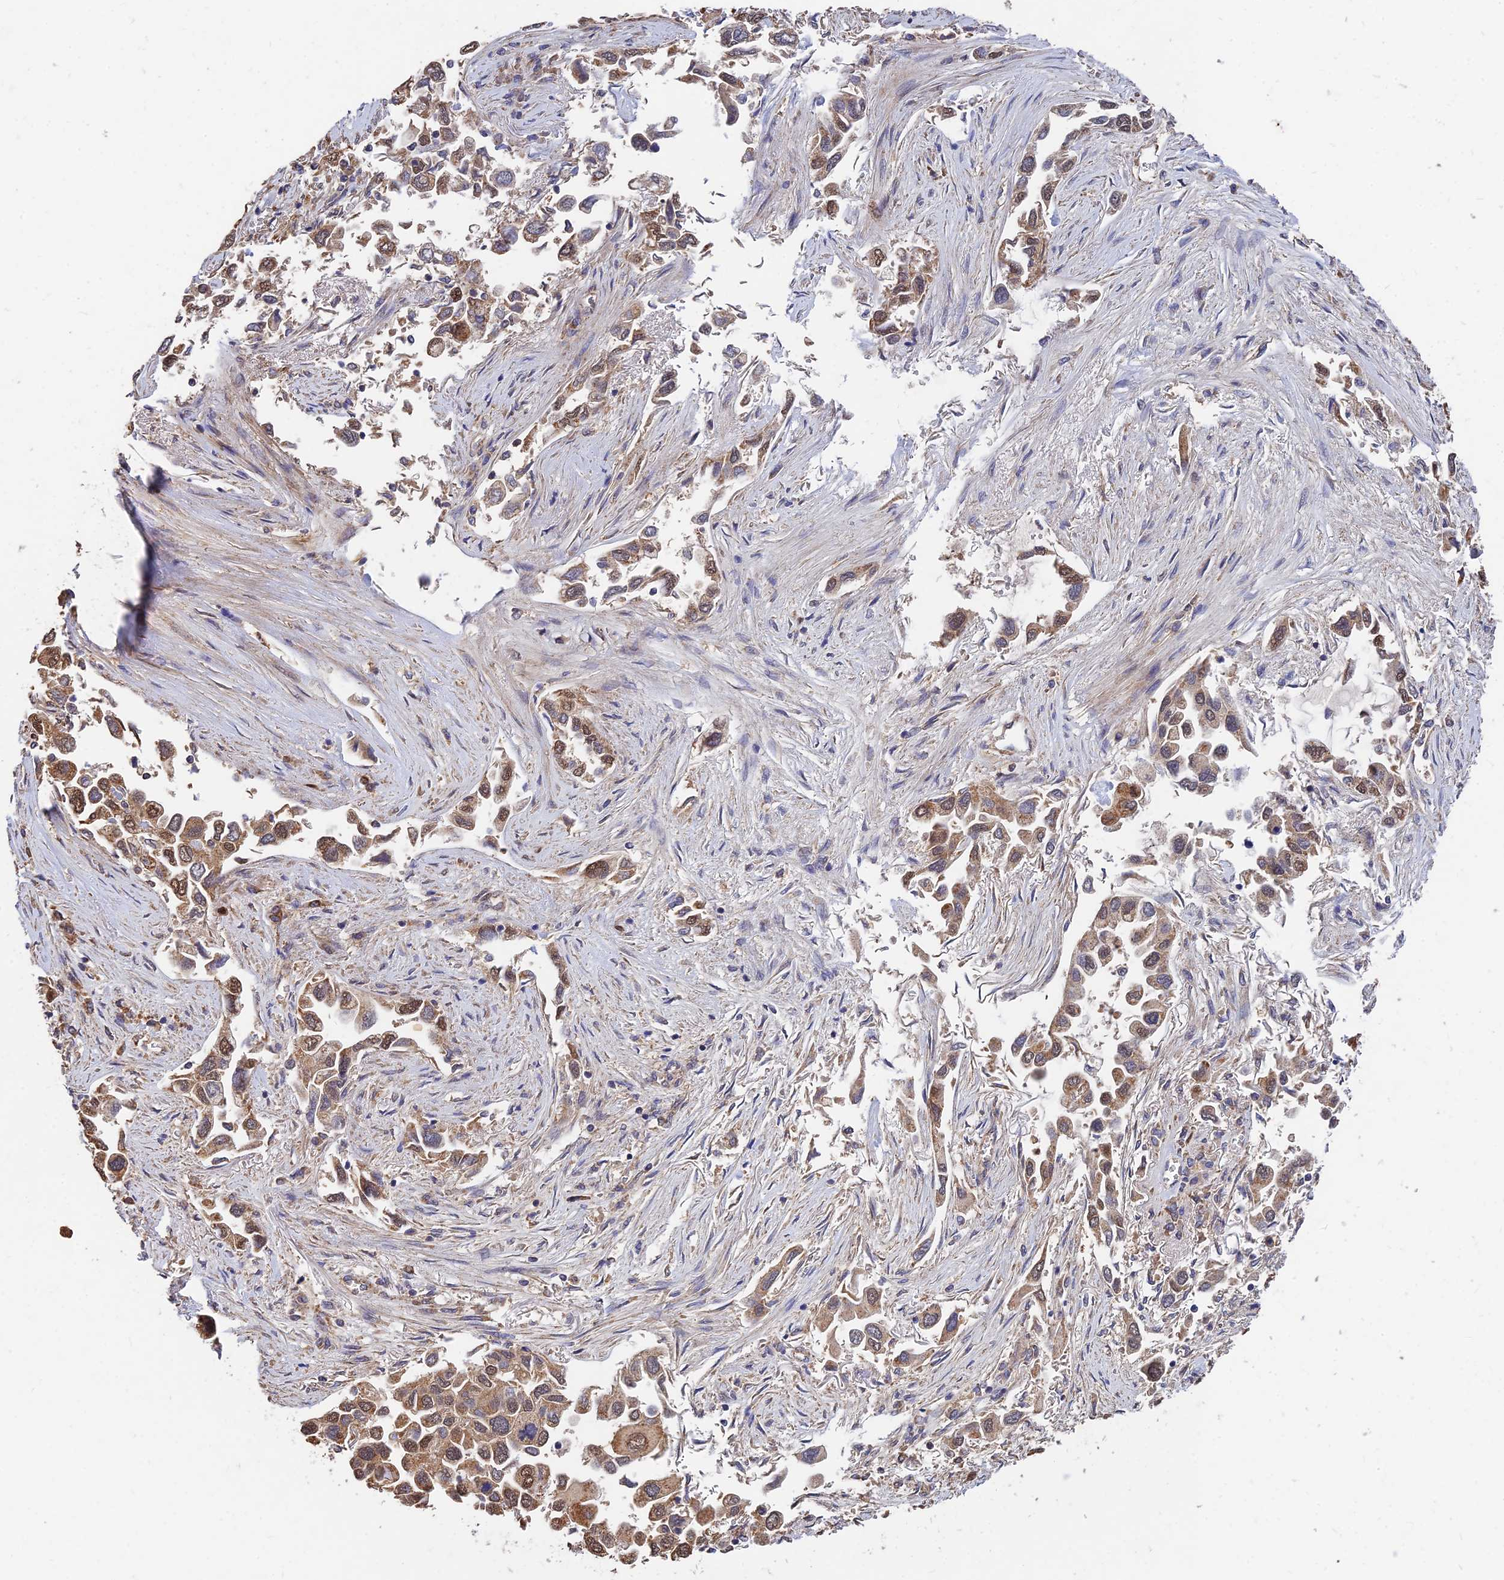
{"staining": {"intensity": "moderate", "quantity": ">75%", "location": "cytoplasmic/membranous,nuclear"}, "tissue": "lung cancer", "cell_type": "Tumor cells", "image_type": "cancer", "snomed": [{"axis": "morphology", "description": "Adenocarcinoma, NOS"}, {"axis": "topography", "description": "Lung"}], "caption": "Immunohistochemical staining of human lung adenocarcinoma displays moderate cytoplasmic/membranous and nuclear protein expression in approximately >75% of tumor cells. (DAB IHC with brightfield microscopy, high magnification).", "gene": "SLC38A11", "patient": {"sex": "female", "age": 76}}